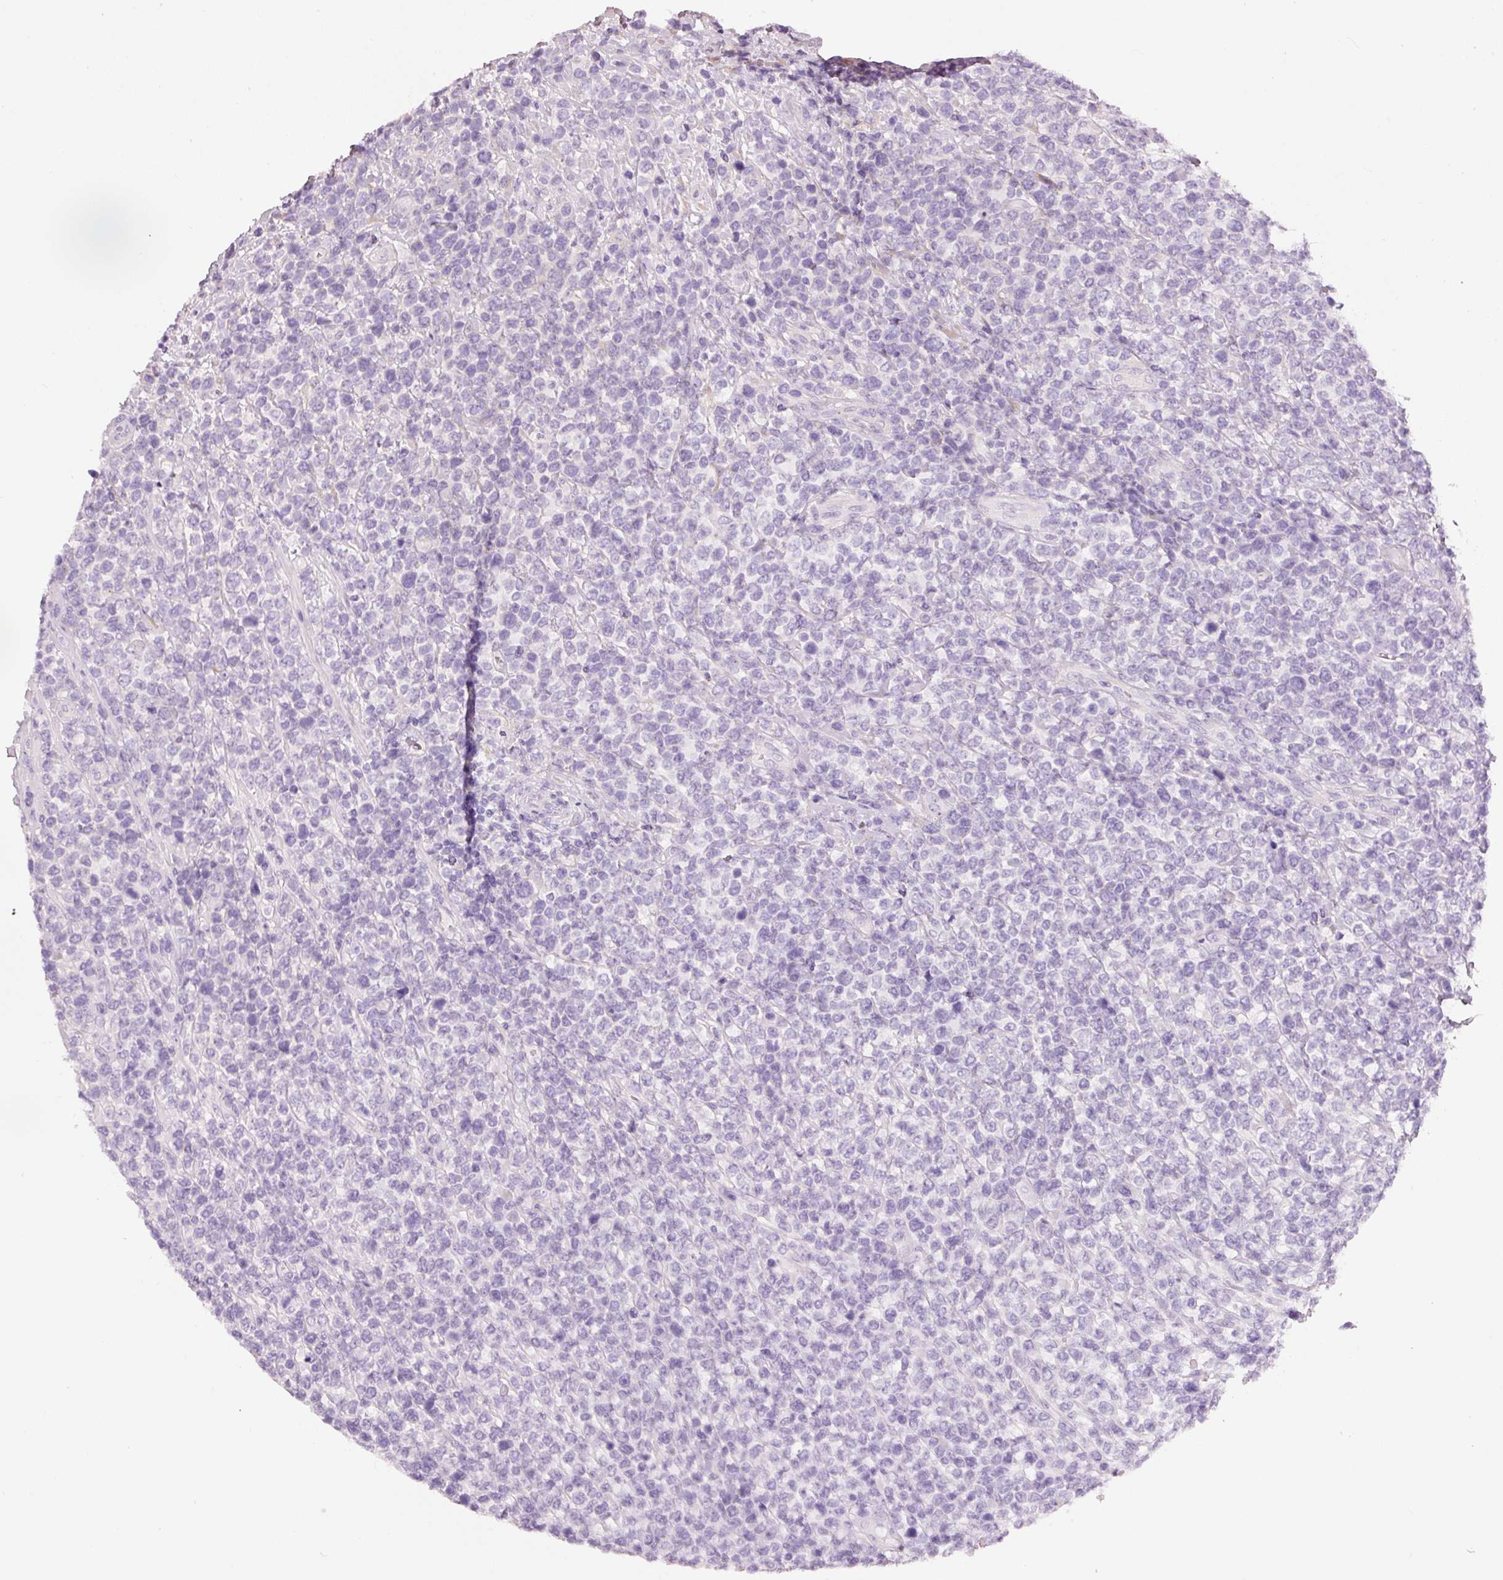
{"staining": {"intensity": "negative", "quantity": "none", "location": "none"}, "tissue": "lymphoma", "cell_type": "Tumor cells", "image_type": "cancer", "snomed": [{"axis": "morphology", "description": "Malignant lymphoma, non-Hodgkin's type, High grade"}, {"axis": "topography", "description": "Soft tissue"}], "caption": "Micrograph shows no significant protein positivity in tumor cells of high-grade malignant lymphoma, non-Hodgkin's type.", "gene": "PDXDC1", "patient": {"sex": "female", "age": 56}}